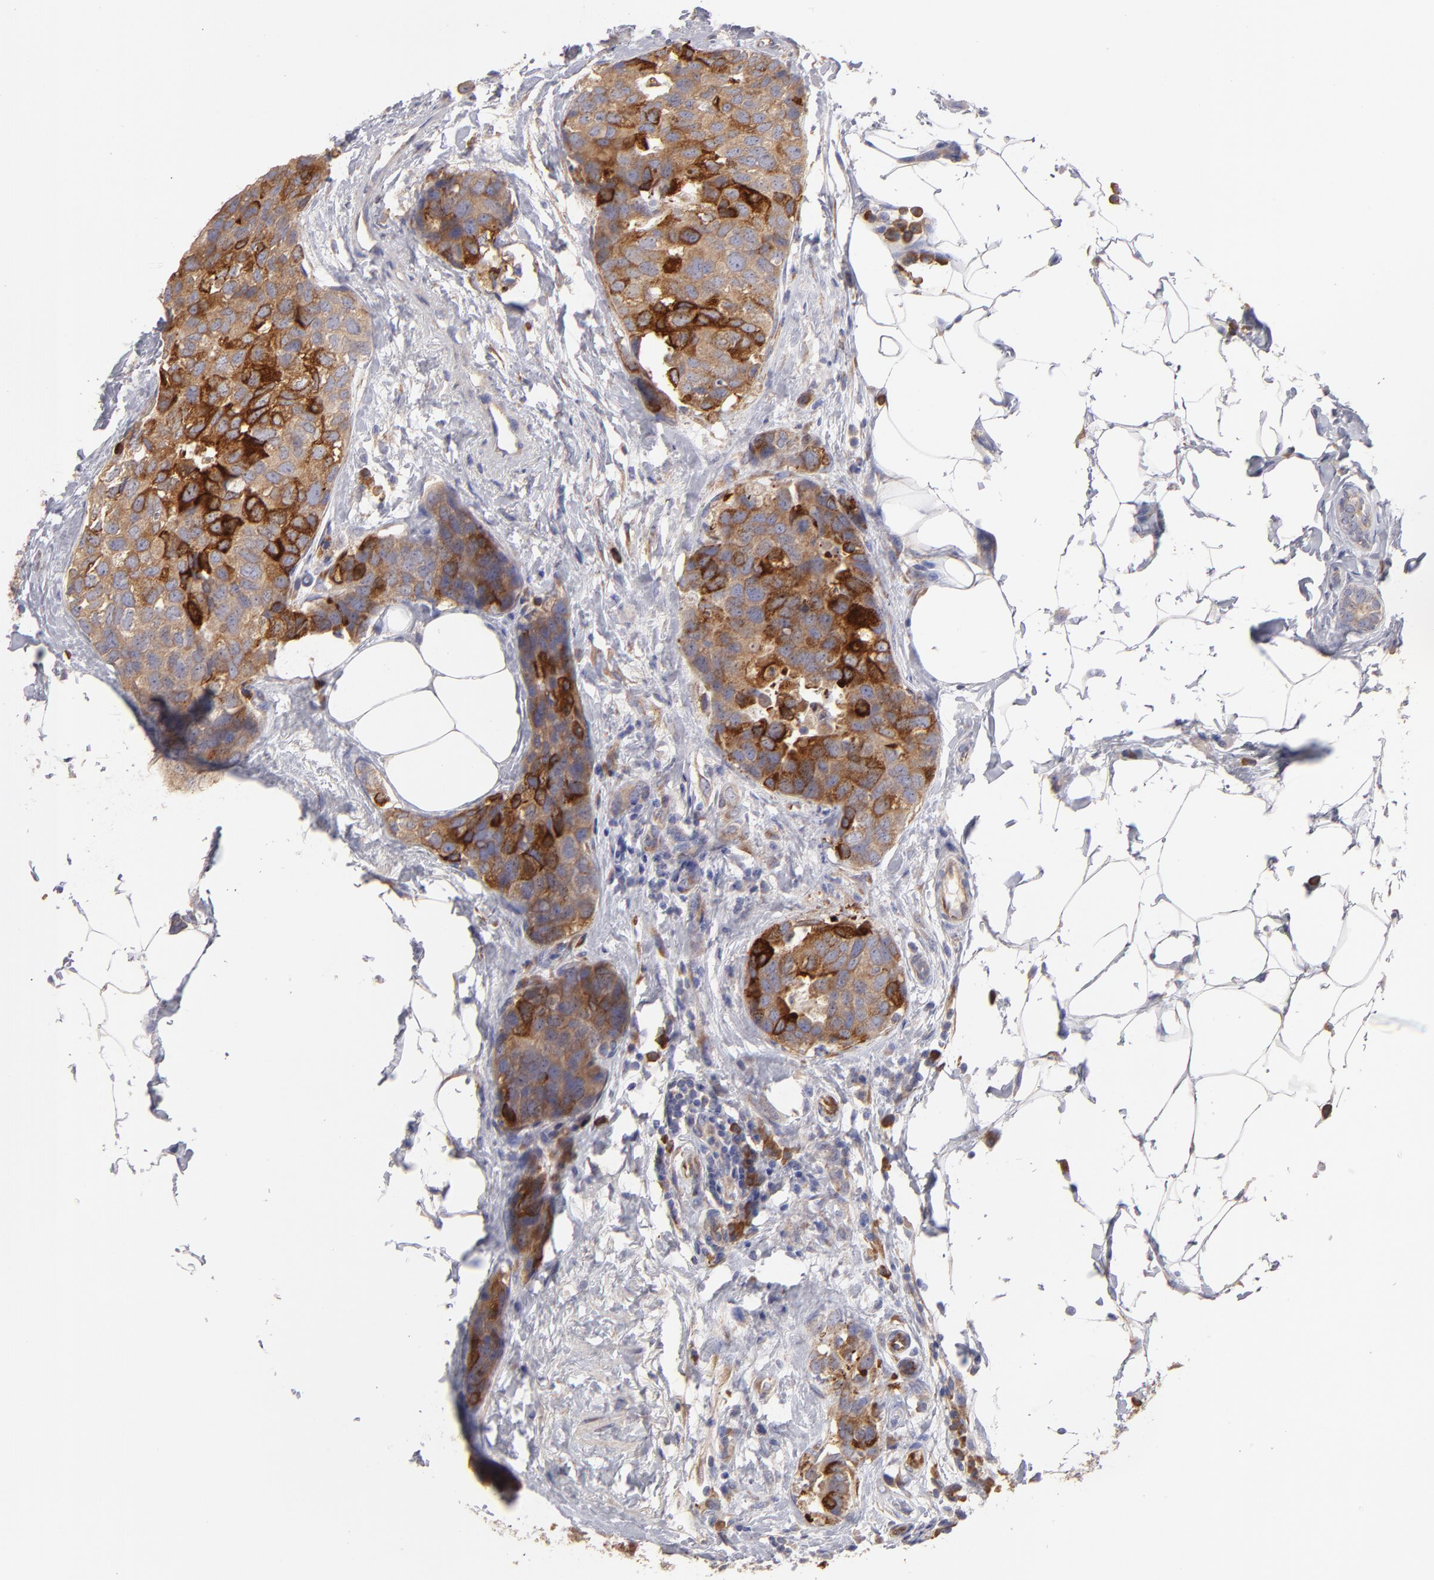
{"staining": {"intensity": "moderate", "quantity": ">75%", "location": "cytoplasmic/membranous"}, "tissue": "breast cancer", "cell_type": "Tumor cells", "image_type": "cancer", "snomed": [{"axis": "morphology", "description": "Normal tissue, NOS"}, {"axis": "morphology", "description": "Duct carcinoma"}, {"axis": "topography", "description": "Breast"}], "caption": "Approximately >75% of tumor cells in breast cancer reveal moderate cytoplasmic/membranous protein staining as visualized by brown immunohistochemical staining.", "gene": "ENTPD5", "patient": {"sex": "female", "age": 50}}